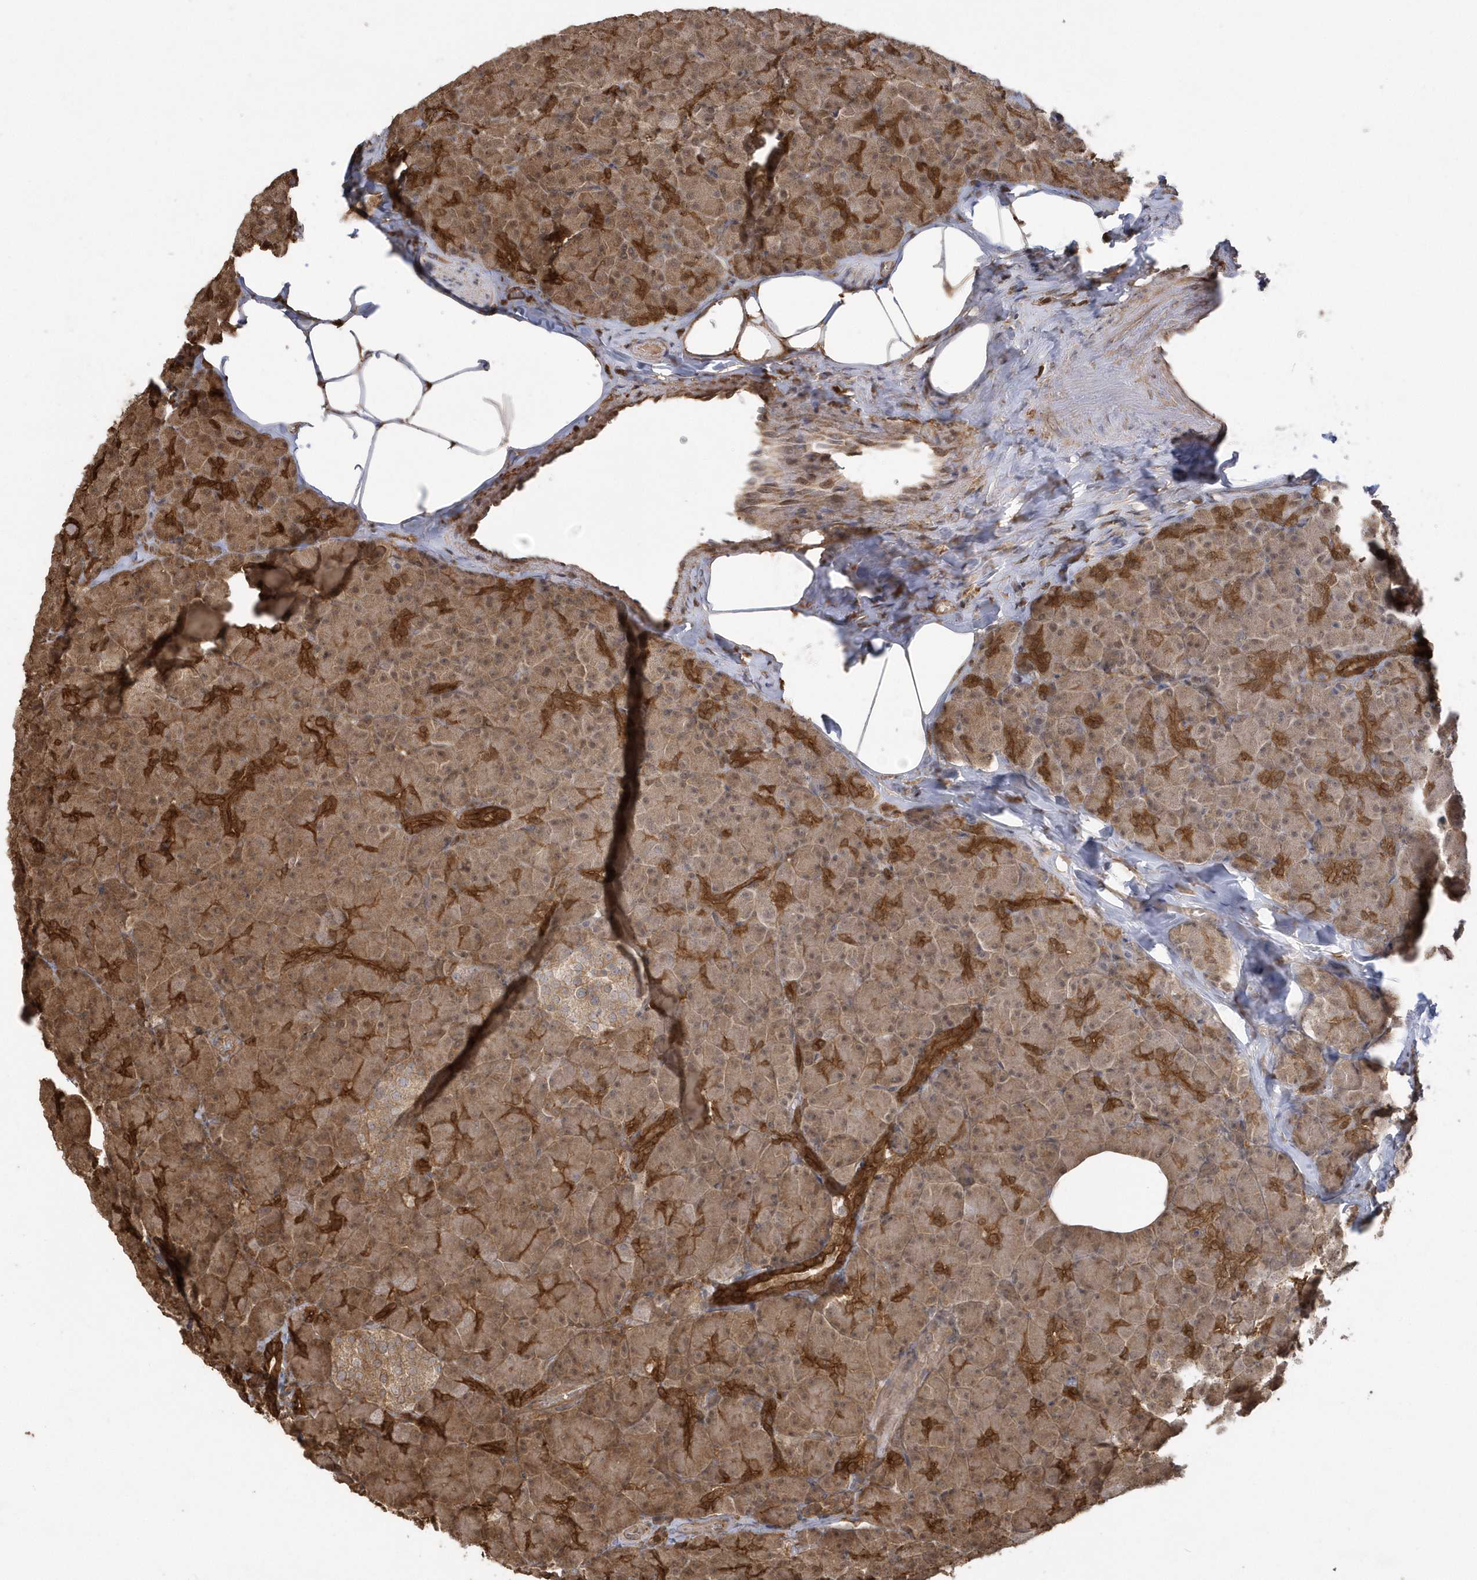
{"staining": {"intensity": "strong", "quantity": "25%-75%", "location": "cytoplasmic/membranous"}, "tissue": "pancreas", "cell_type": "Exocrine glandular cells", "image_type": "normal", "snomed": [{"axis": "morphology", "description": "Normal tissue, NOS"}, {"axis": "topography", "description": "Pancreas"}], "caption": "Normal pancreas demonstrates strong cytoplasmic/membranous staining in about 25%-75% of exocrine glandular cells The staining was performed using DAB (3,3'-diaminobenzidine) to visualize the protein expression in brown, while the nuclei were stained in blue with hematoxylin (Magnification: 20x)..", "gene": "HNMT", "patient": {"sex": "female", "age": 43}}